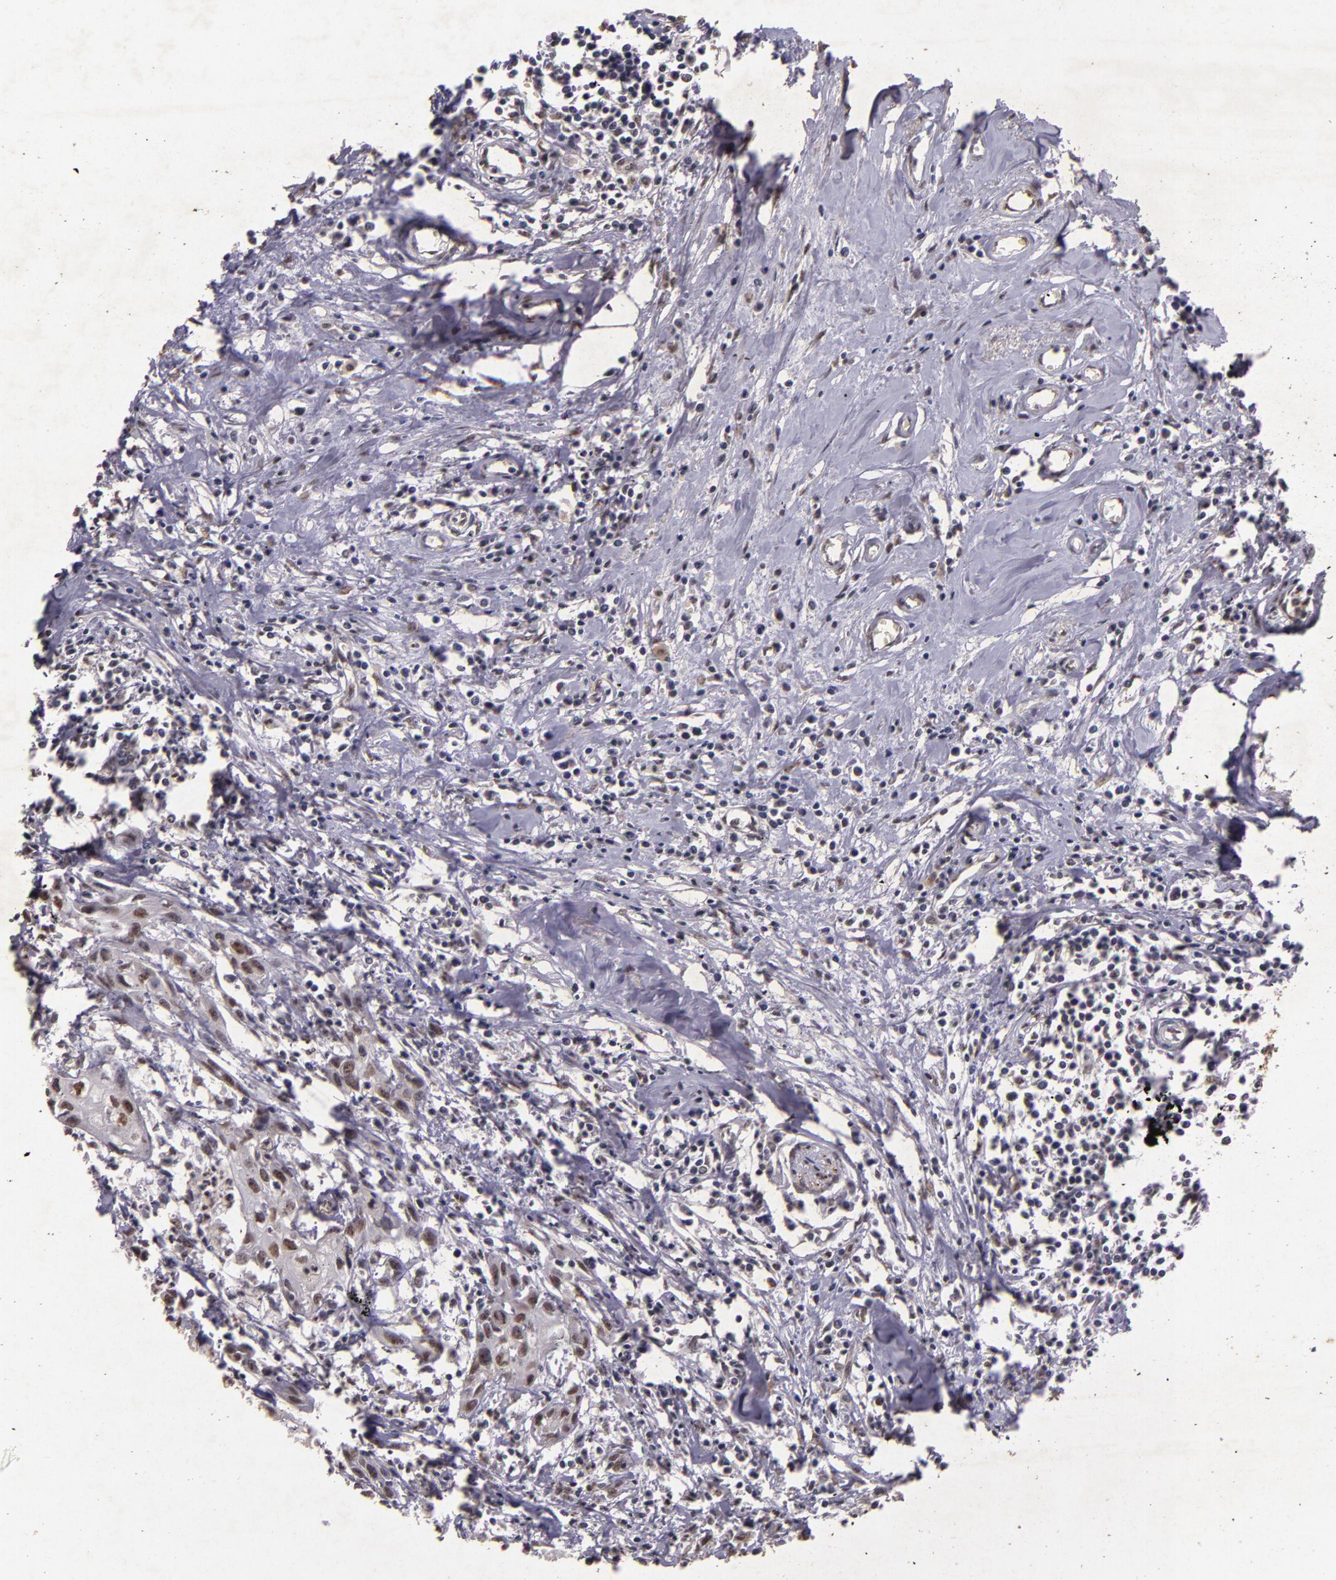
{"staining": {"intensity": "weak", "quantity": "25%-75%", "location": "nuclear"}, "tissue": "urothelial cancer", "cell_type": "Tumor cells", "image_type": "cancer", "snomed": [{"axis": "morphology", "description": "Urothelial carcinoma, High grade"}, {"axis": "topography", "description": "Urinary bladder"}], "caption": "Urothelial carcinoma (high-grade) was stained to show a protein in brown. There is low levels of weak nuclear staining in about 25%-75% of tumor cells.", "gene": "CBX3", "patient": {"sex": "male", "age": 54}}